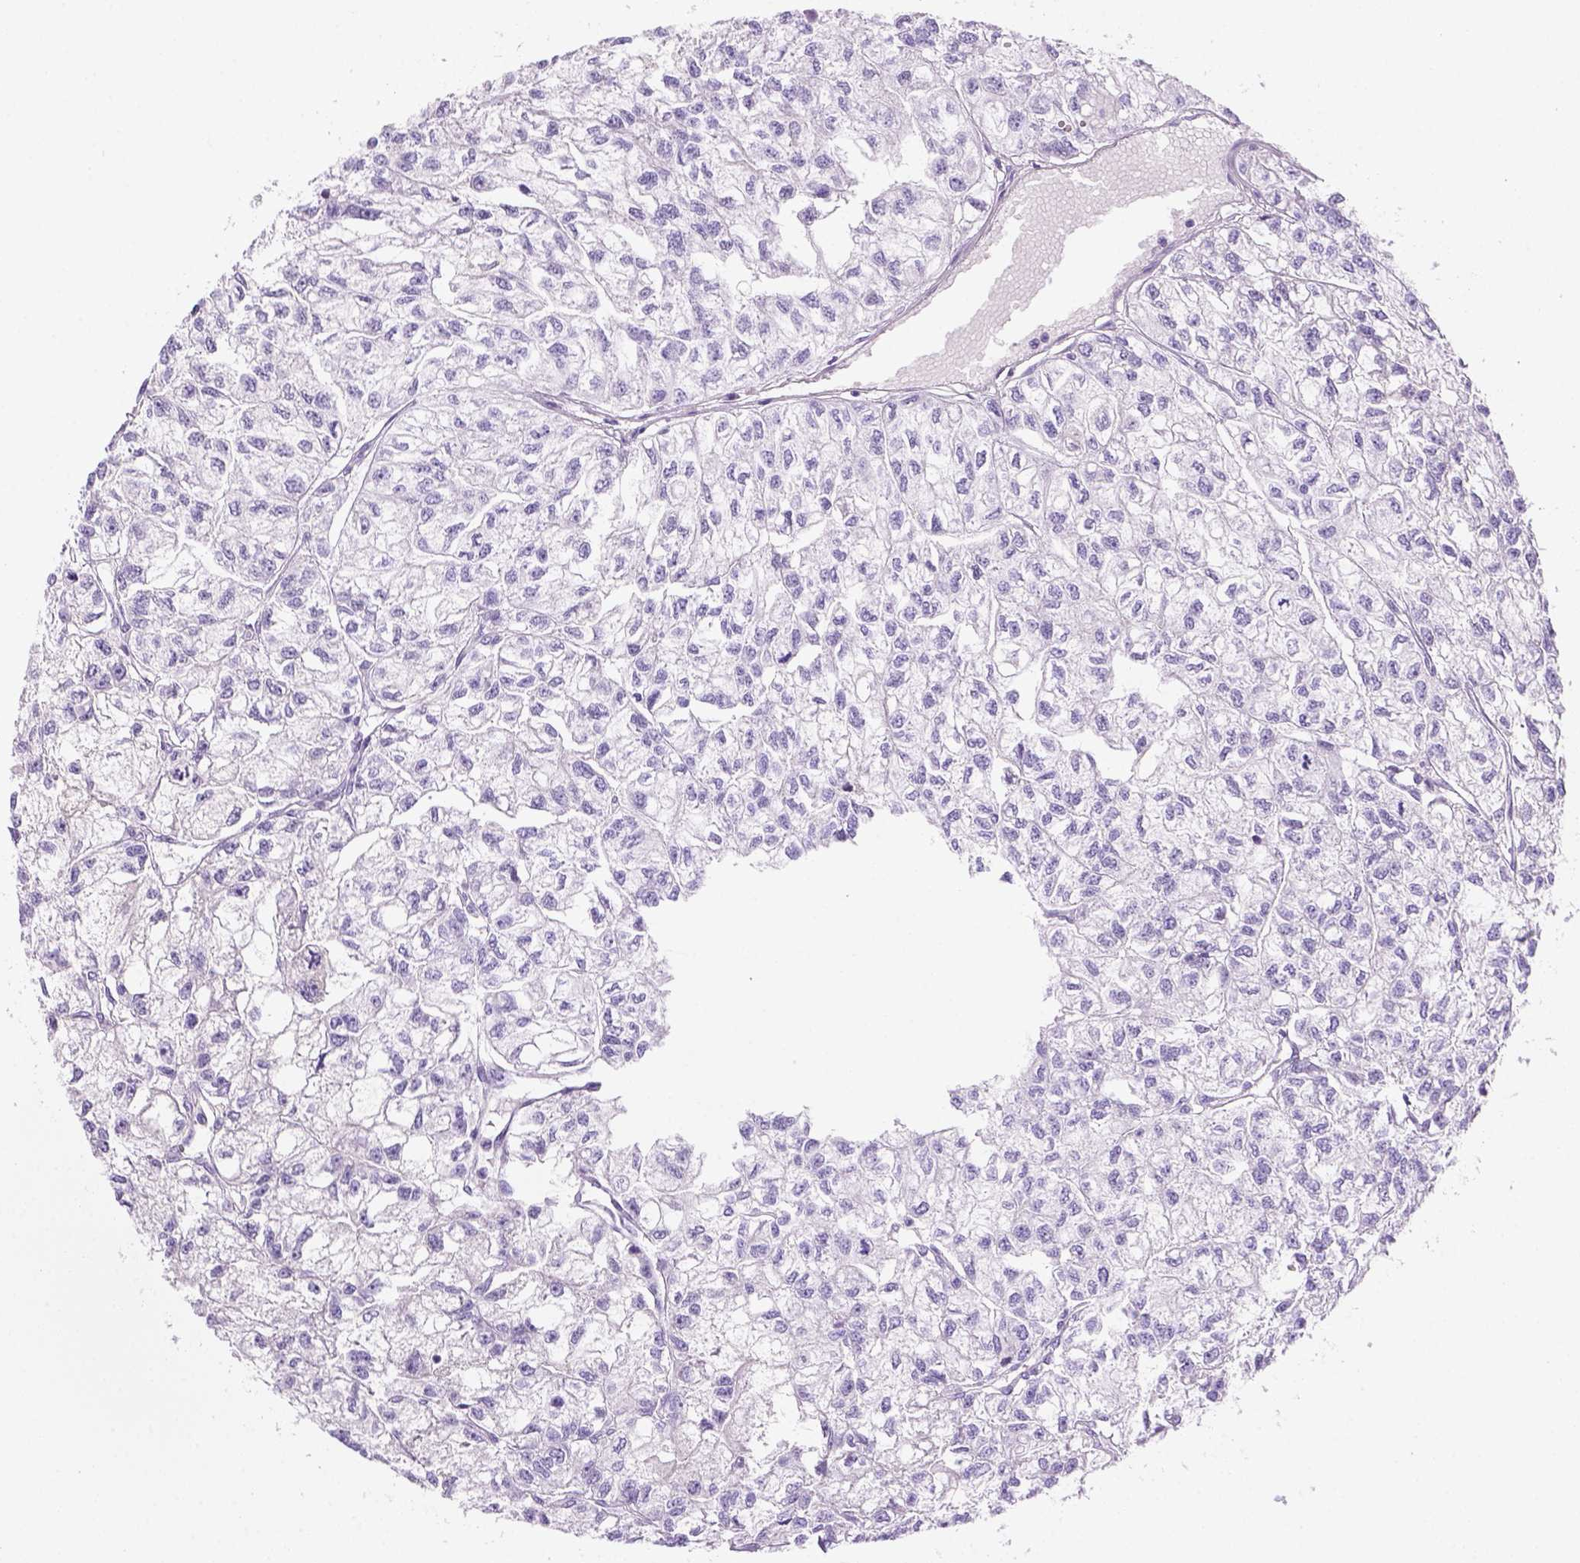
{"staining": {"intensity": "negative", "quantity": "none", "location": "none"}, "tissue": "renal cancer", "cell_type": "Tumor cells", "image_type": "cancer", "snomed": [{"axis": "morphology", "description": "Adenocarcinoma, NOS"}, {"axis": "topography", "description": "Kidney"}], "caption": "Immunohistochemistry (IHC) photomicrograph of neoplastic tissue: adenocarcinoma (renal) stained with DAB (3,3'-diaminobenzidine) reveals no significant protein expression in tumor cells.", "gene": "DNAH11", "patient": {"sex": "male", "age": 56}}